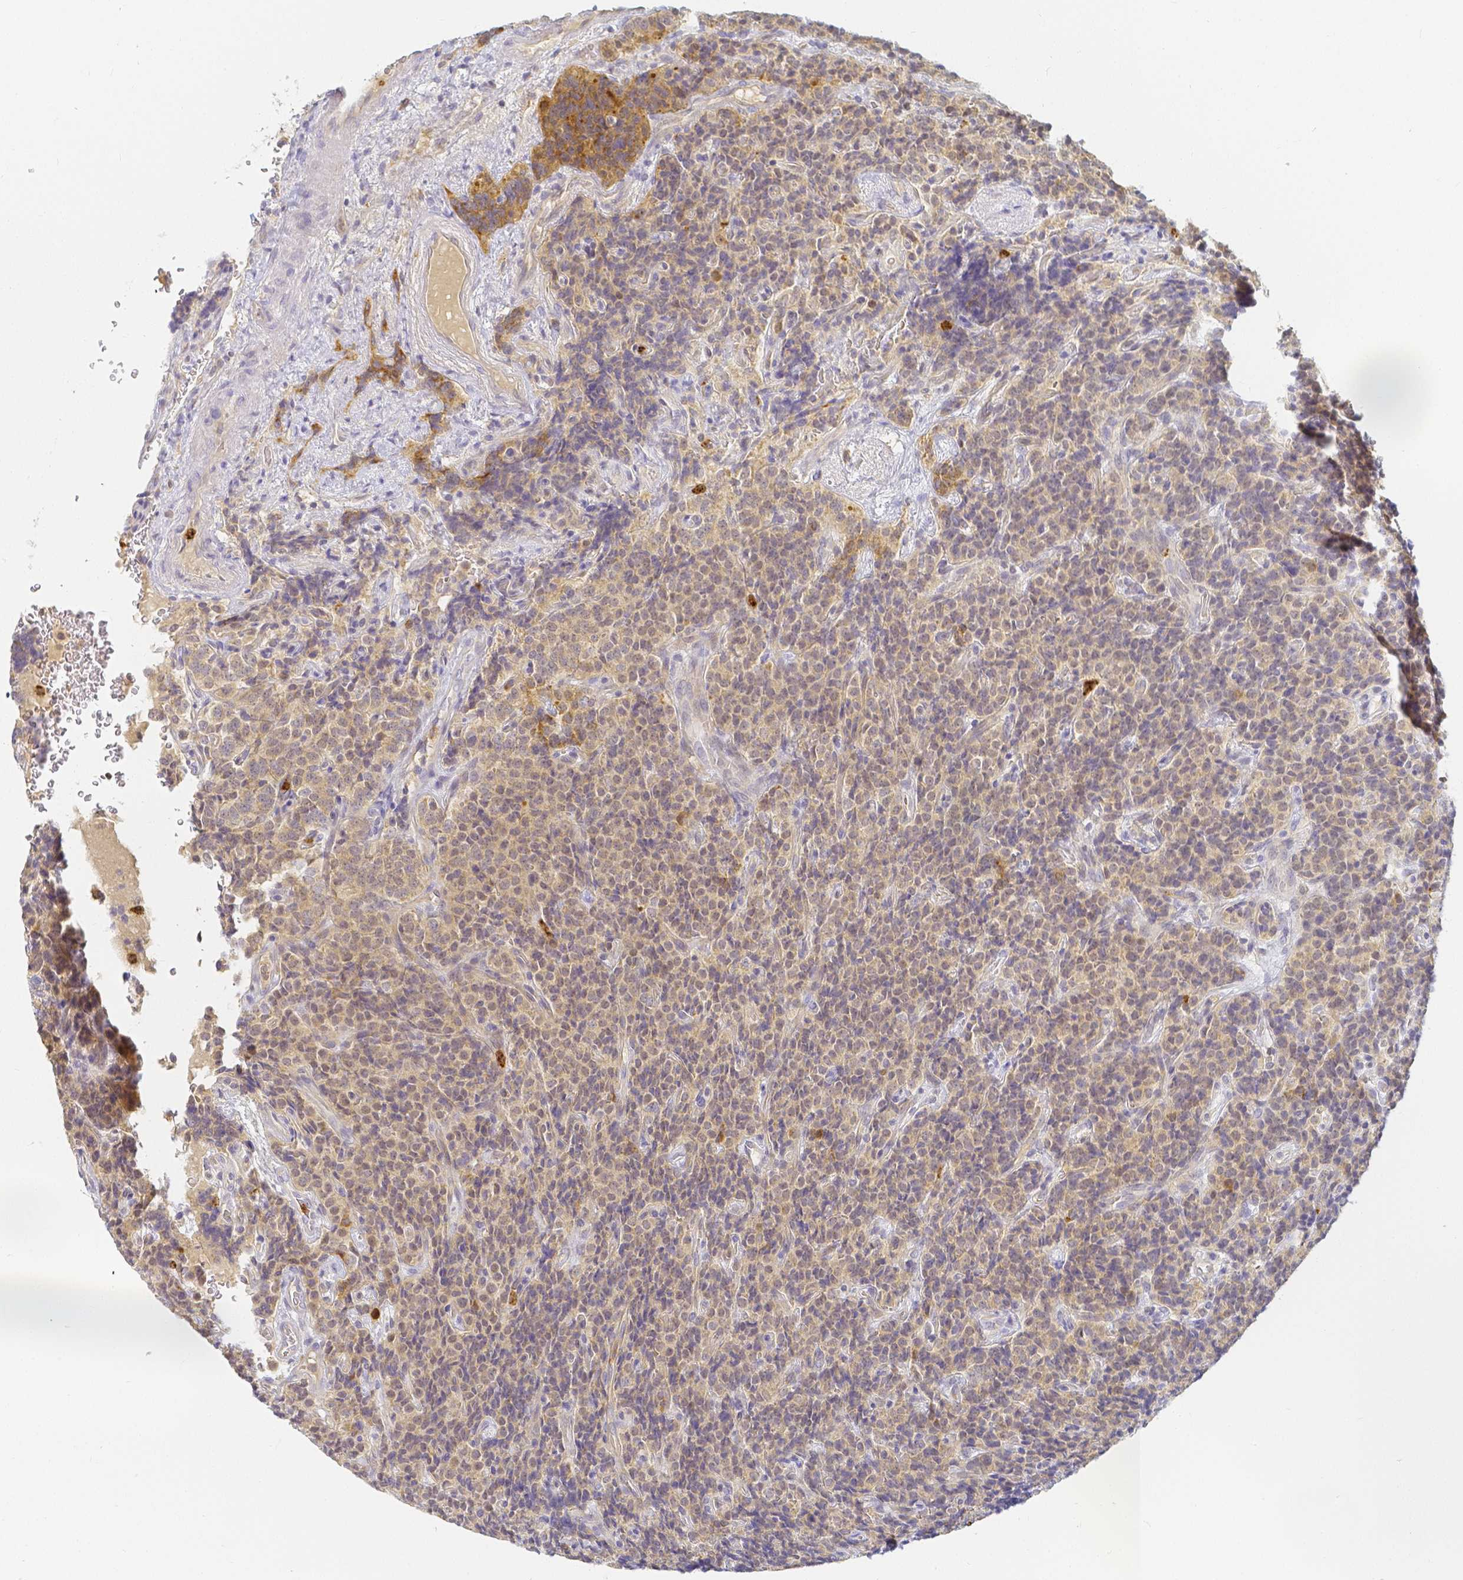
{"staining": {"intensity": "weak", "quantity": "25%-75%", "location": "cytoplasmic/membranous"}, "tissue": "carcinoid", "cell_type": "Tumor cells", "image_type": "cancer", "snomed": [{"axis": "morphology", "description": "Carcinoid, malignant, NOS"}, {"axis": "topography", "description": "Pancreas"}], "caption": "Carcinoid was stained to show a protein in brown. There is low levels of weak cytoplasmic/membranous expression in approximately 25%-75% of tumor cells.", "gene": "KCNH1", "patient": {"sex": "male", "age": 36}}